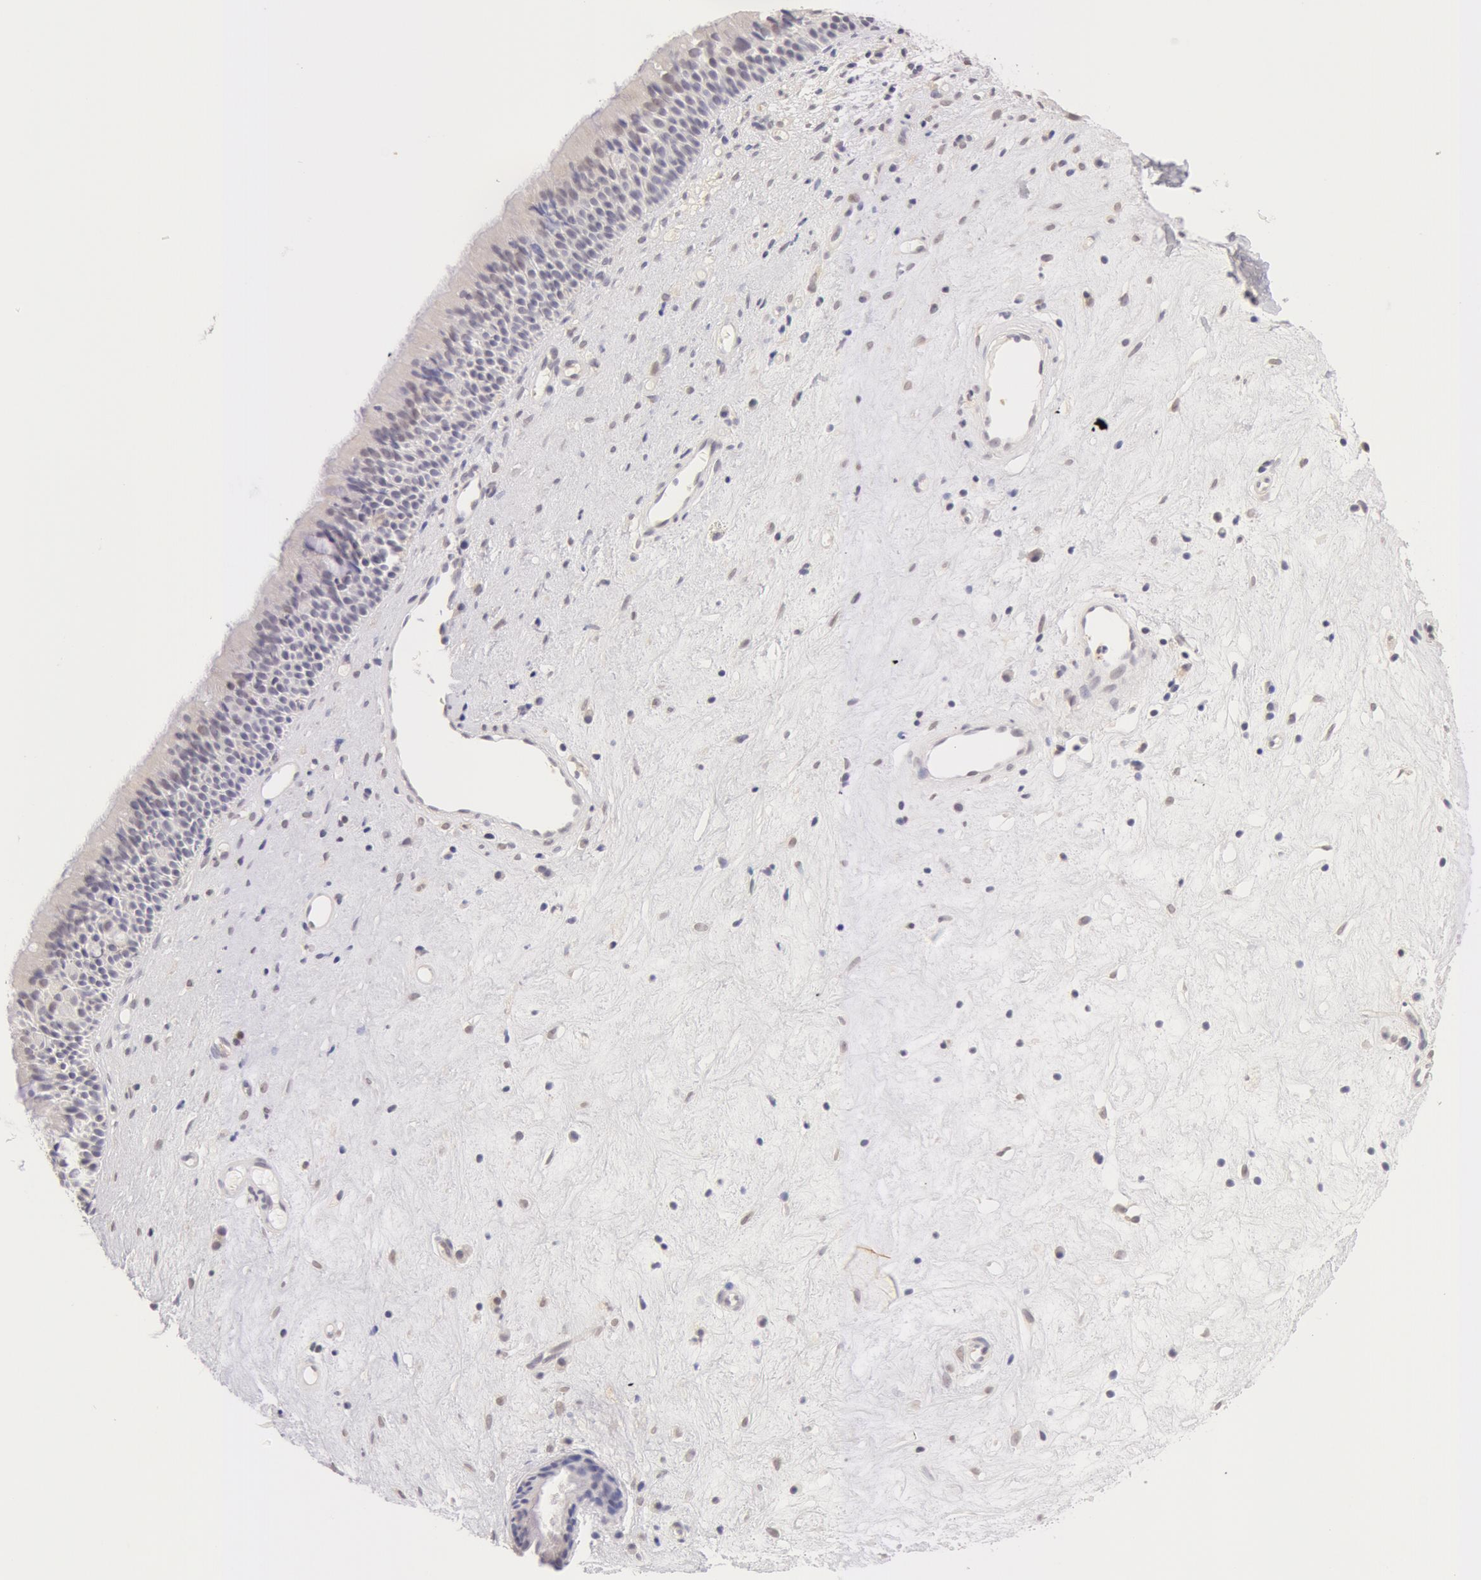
{"staining": {"intensity": "negative", "quantity": "none", "location": "none"}, "tissue": "nasopharynx", "cell_type": "Respiratory epithelial cells", "image_type": "normal", "snomed": [{"axis": "morphology", "description": "Normal tissue, NOS"}, {"axis": "topography", "description": "Nasopharynx"}], "caption": "Immunohistochemistry (IHC) micrograph of normal human nasopharynx stained for a protein (brown), which exhibits no expression in respiratory epithelial cells. (DAB immunohistochemistry, high magnification).", "gene": "ZNF597", "patient": {"sex": "female", "age": 78}}